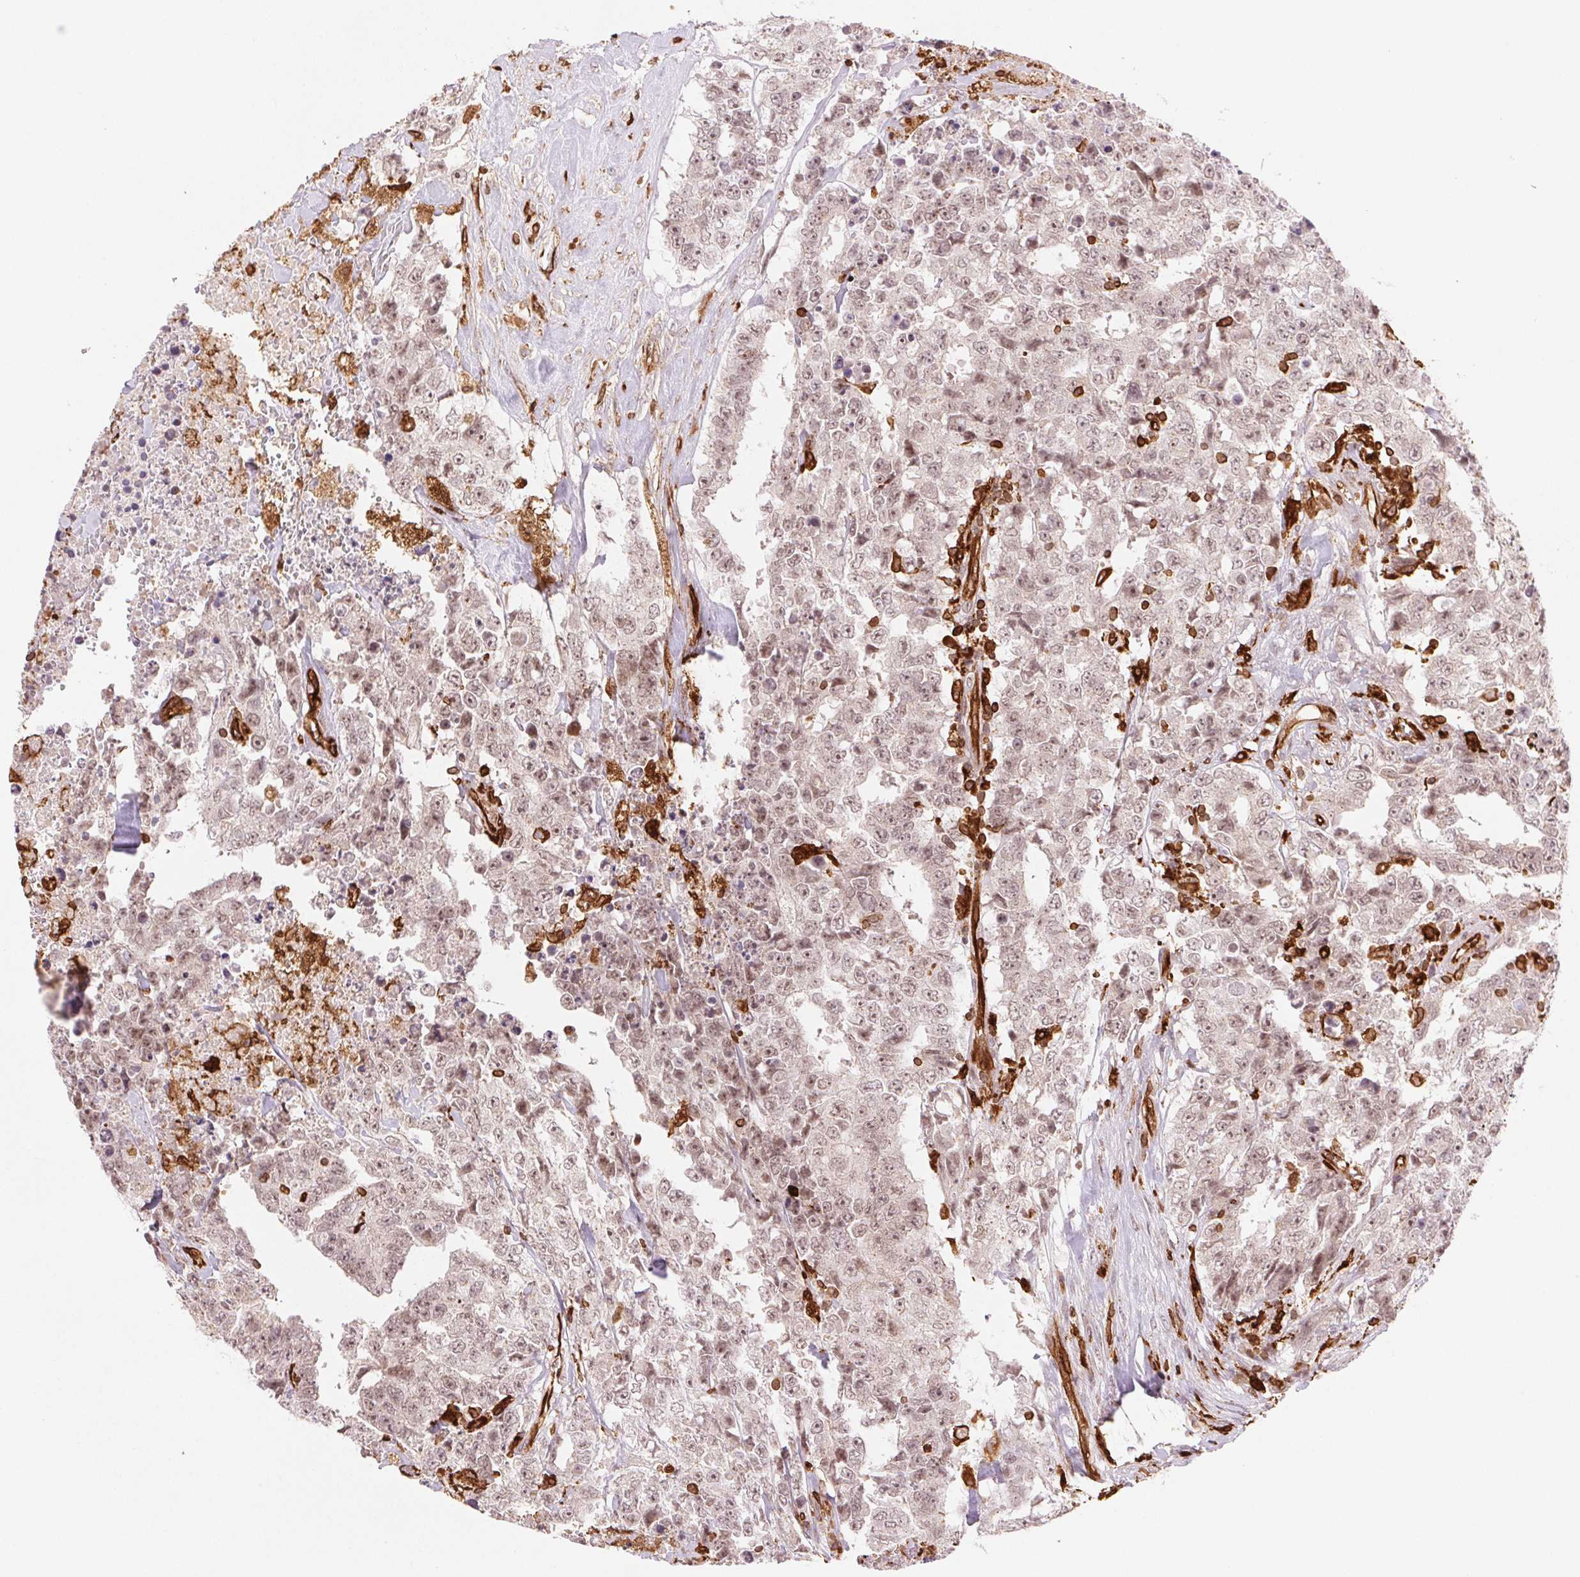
{"staining": {"intensity": "weak", "quantity": ">75%", "location": "nuclear"}, "tissue": "testis cancer", "cell_type": "Tumor cells", "image_type": "cancer", "snomed": [{"axis": "morphology", "description": "Carcinoma, Embryonal, NOS"}, {"axis": "topography", "description": "Testis"}], "caption": "Immunohistochemical staining of testis cancer reveals low levels of weak nuclear protein expression in approximately >75% of tumor cells.", "gene": "RNASET2", "patient": {"sex": "male", "age": 24}}